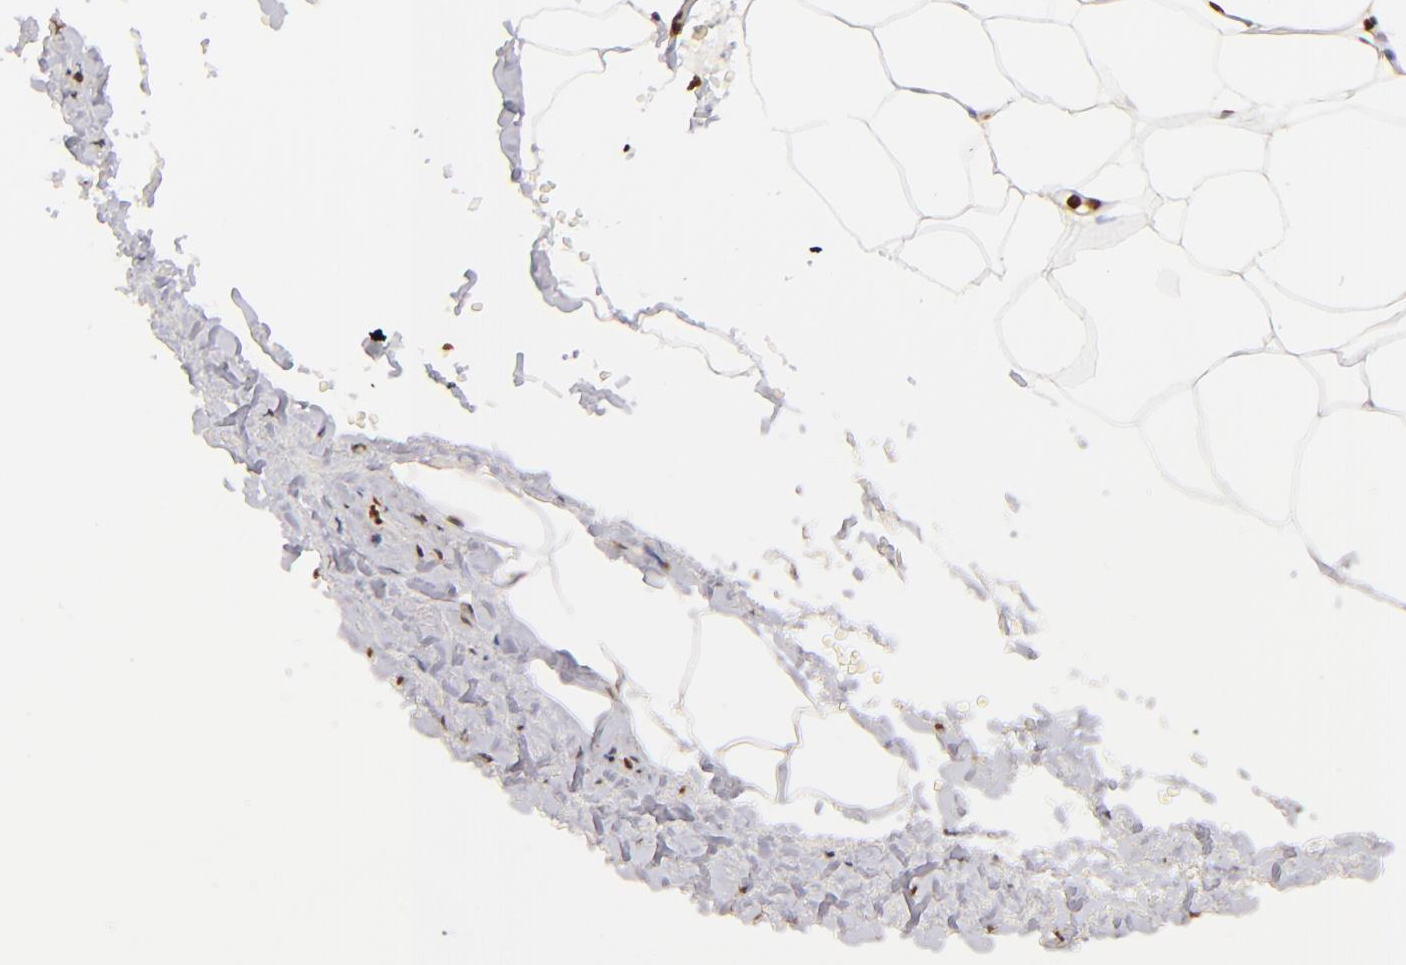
{"staining": {"intensity": "strong", "quantity": ">75%", "location": "nuclear"}, "tissue": "adipose tissue", "cell_type": "Adipocytes", "image_type": "normal", "snomed": [{"axis": "morphology", "description": "Normal tissue, NOS"}, {"axis": "topography", "description": "Soft tissue"}, {"axis": "topography", "description": "Peripheral nerve tissue"}], "caption": "There is high levels of strong nuclear expression in adipocytes of benign adipose tissue, as demonstrated by immunohistochemical staining (brown color).", "gene": "ILF3", "patient": {"sex": "female", "age": 68}}